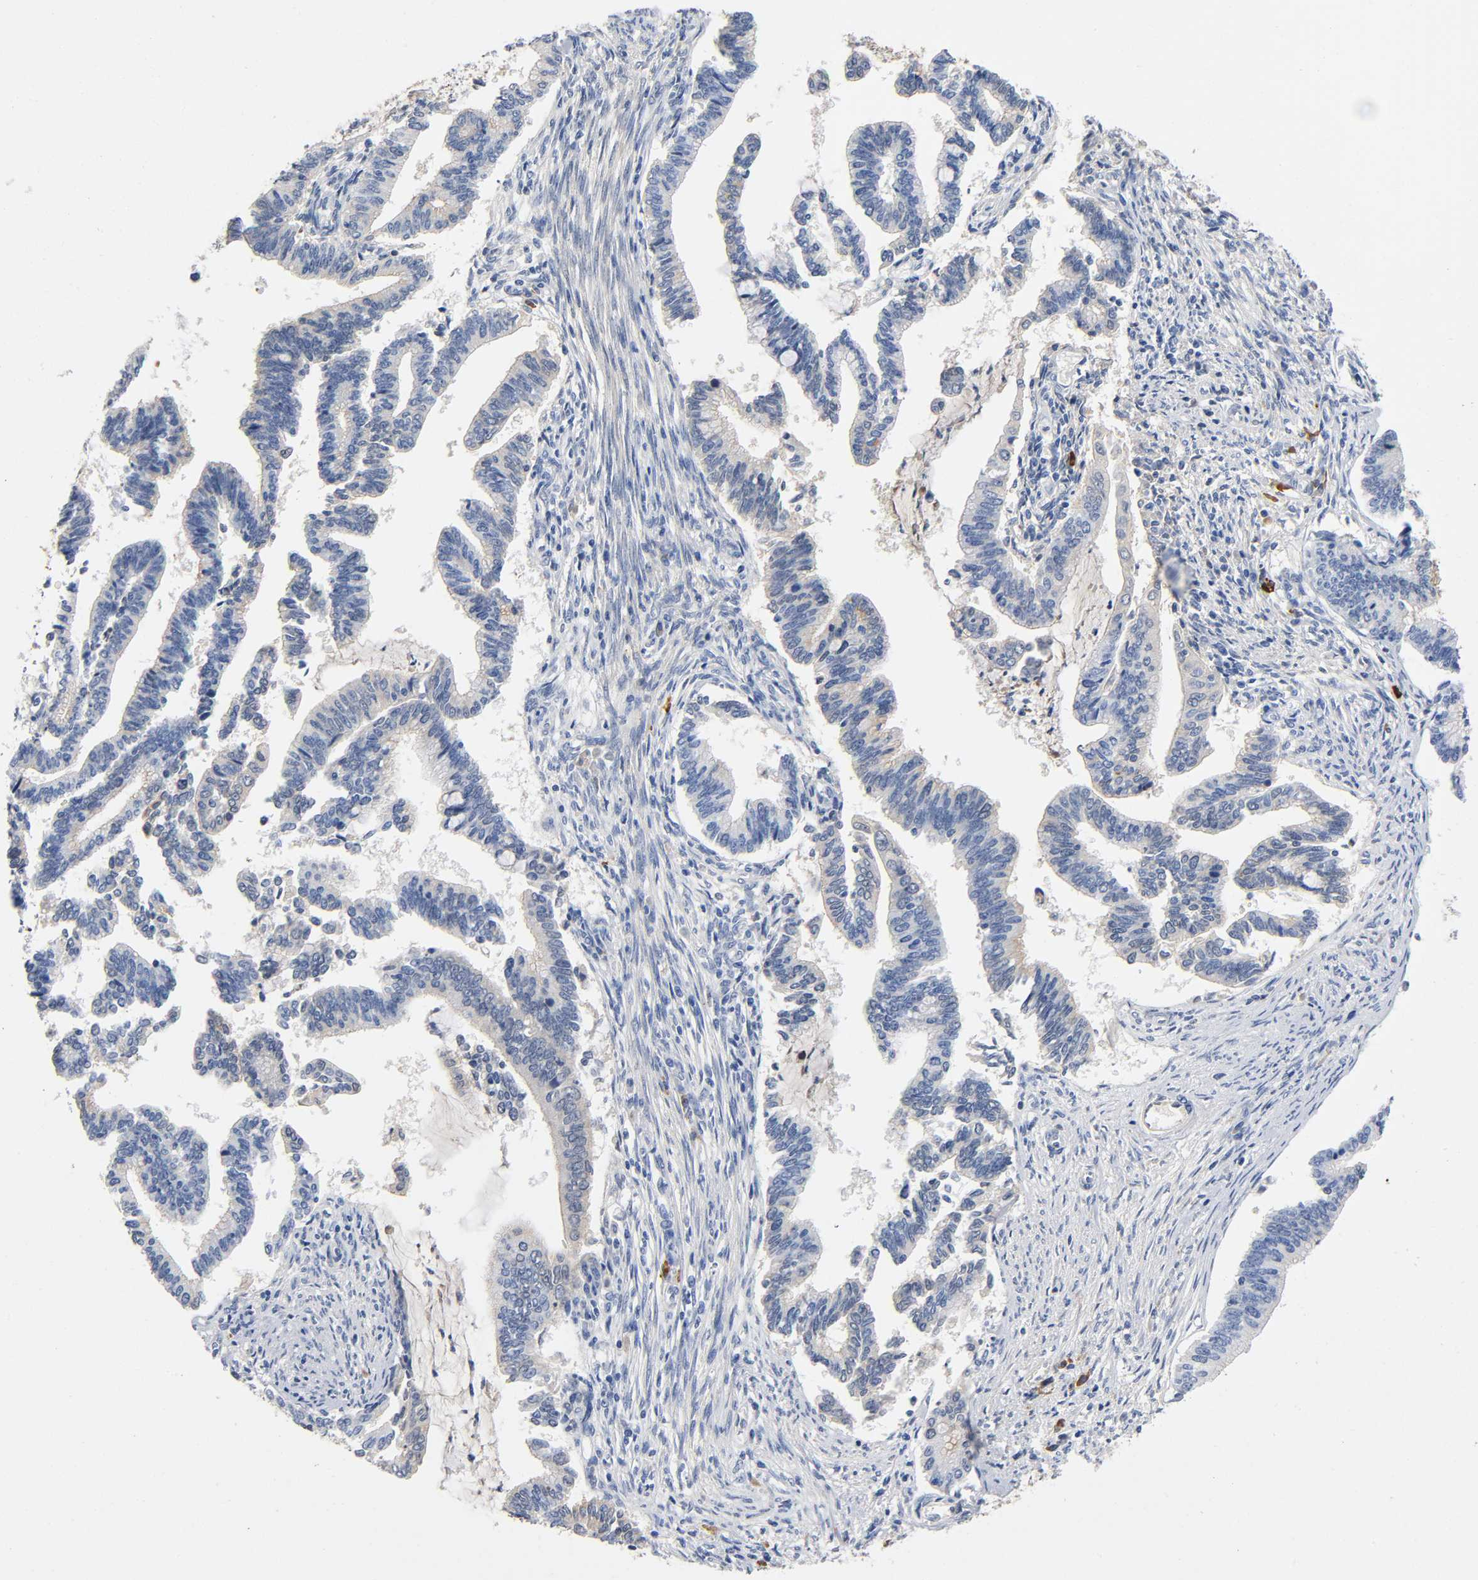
{"staining": {"intensity": "weak", "quantity": "<25%", "location": "cytoplasmic/membranous"}, "tissue": "cervical cancer", "cell_type": "Tumor cells", "image_type": "cancer", "snomed": [{"axis": "morphology", "description": "Adenocarcinoma, NOS"}, {"axis": "topography", "description": "Cervix"}], "caption": "Histopathology image shows no significant protein staining in tumor cells of cervical cancer (adenocarcinoma).", "gene": "TNC", "patient": {"sex": "female", "age": 36}}